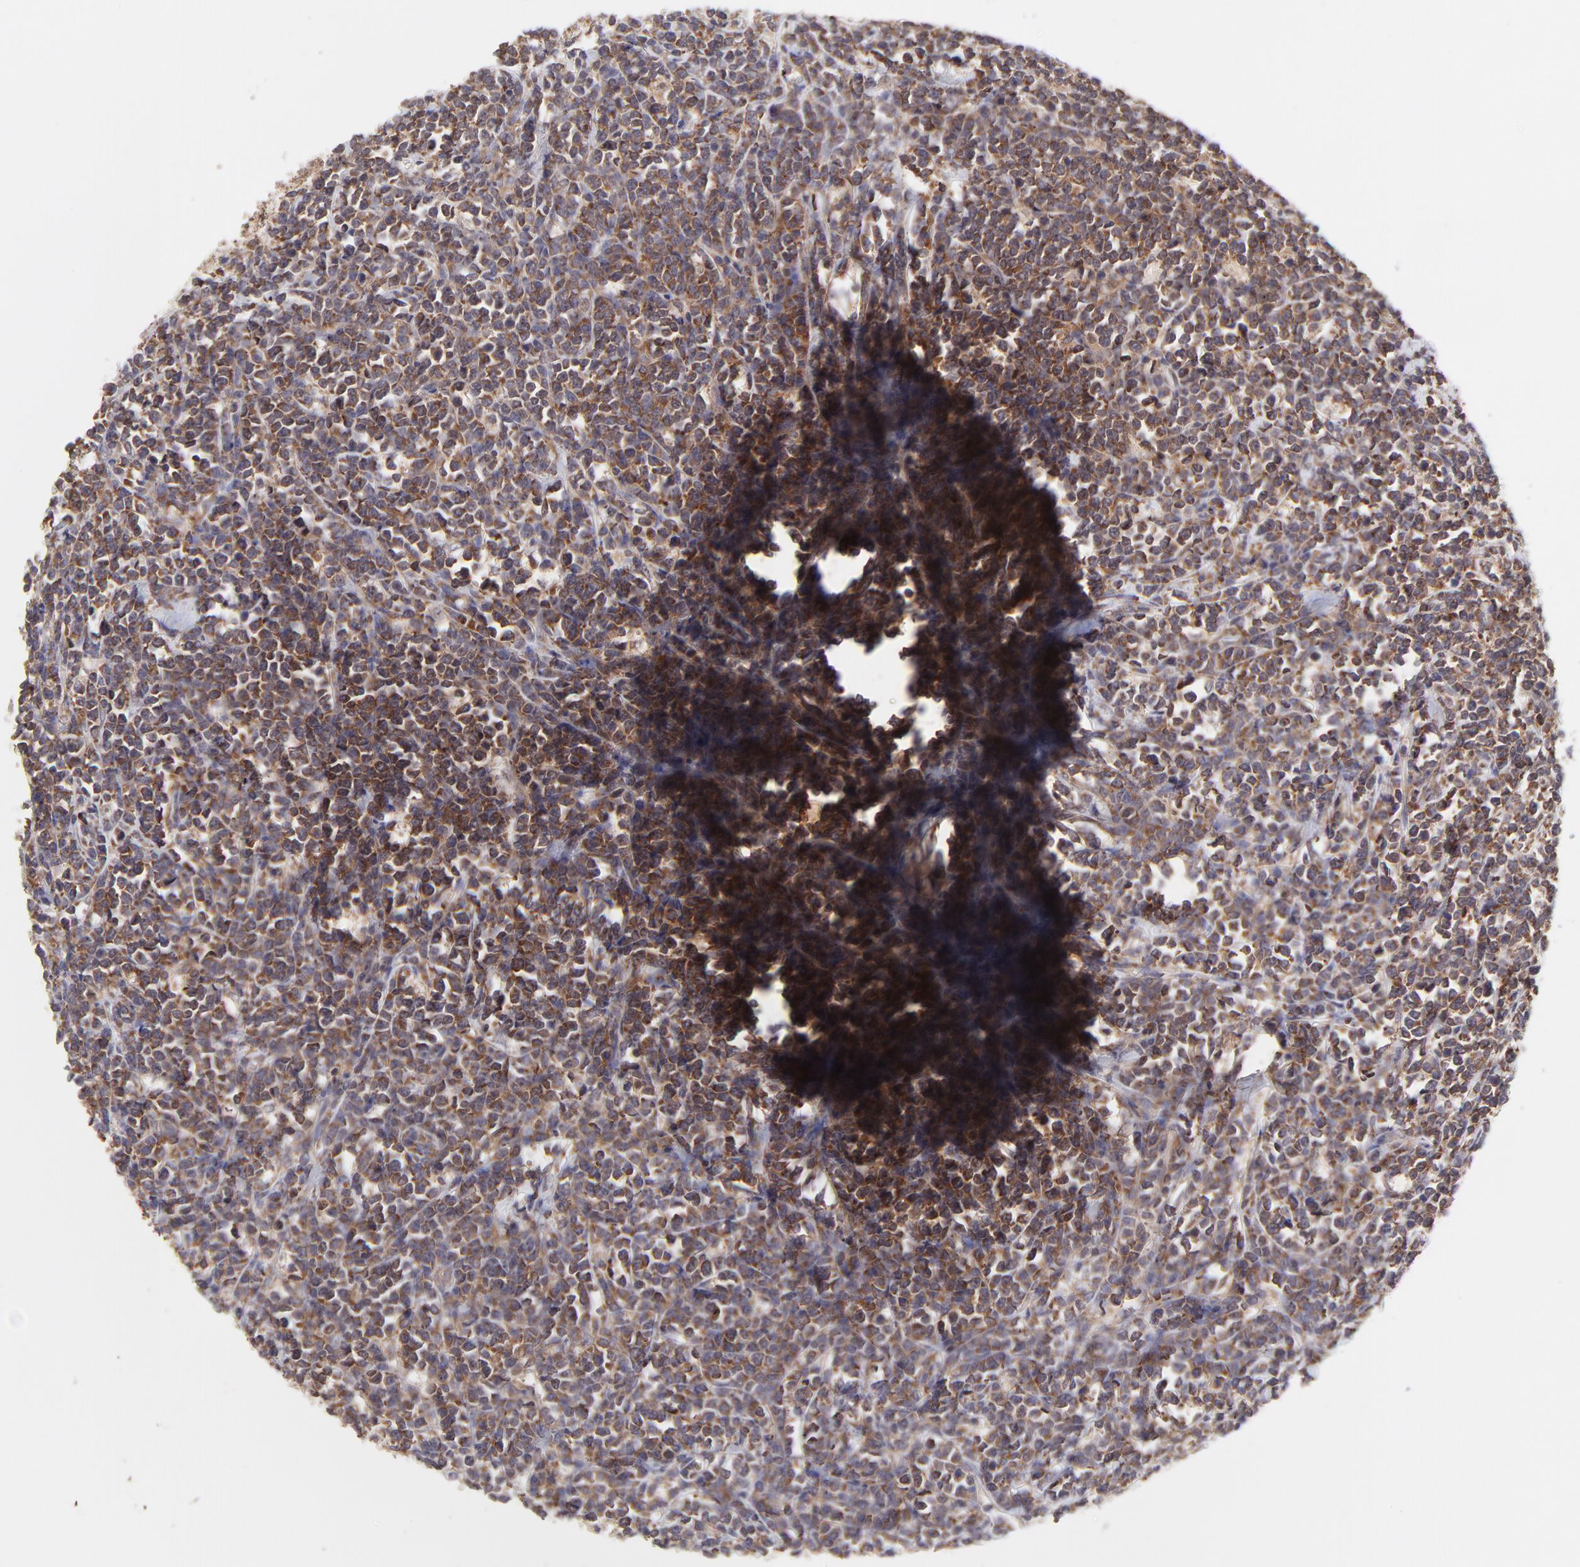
{"staining": {"intensity": "moderate", "quantity": ">75%", "location": "cytoplasmic/membranous"}, "tissue": "lymphoma", "cell_type": "Tumor cells", "image_type": "cancer", "snomed": [{"axis": "morphology", "description": "Malignant lymphoma, non-Hodgkin's type, High grade"}, {"axis": "topography", "description": "Small intestine"}, {"axis": "topography", "description": "Colon"}], "caption": "Protein expression analysis of lymphoma demonstrates moderate cytoplasmic/membranous expression in approximately >75% of tumor cells. The staining is performed using DAB (3,3'-diaminobenzidine) brown chromogen to label protein expression. The nuclei are counter-stained blue using hematoxylin.", "gene": "TNRC6B", "patient": {"sex": "male", "age": 8}}